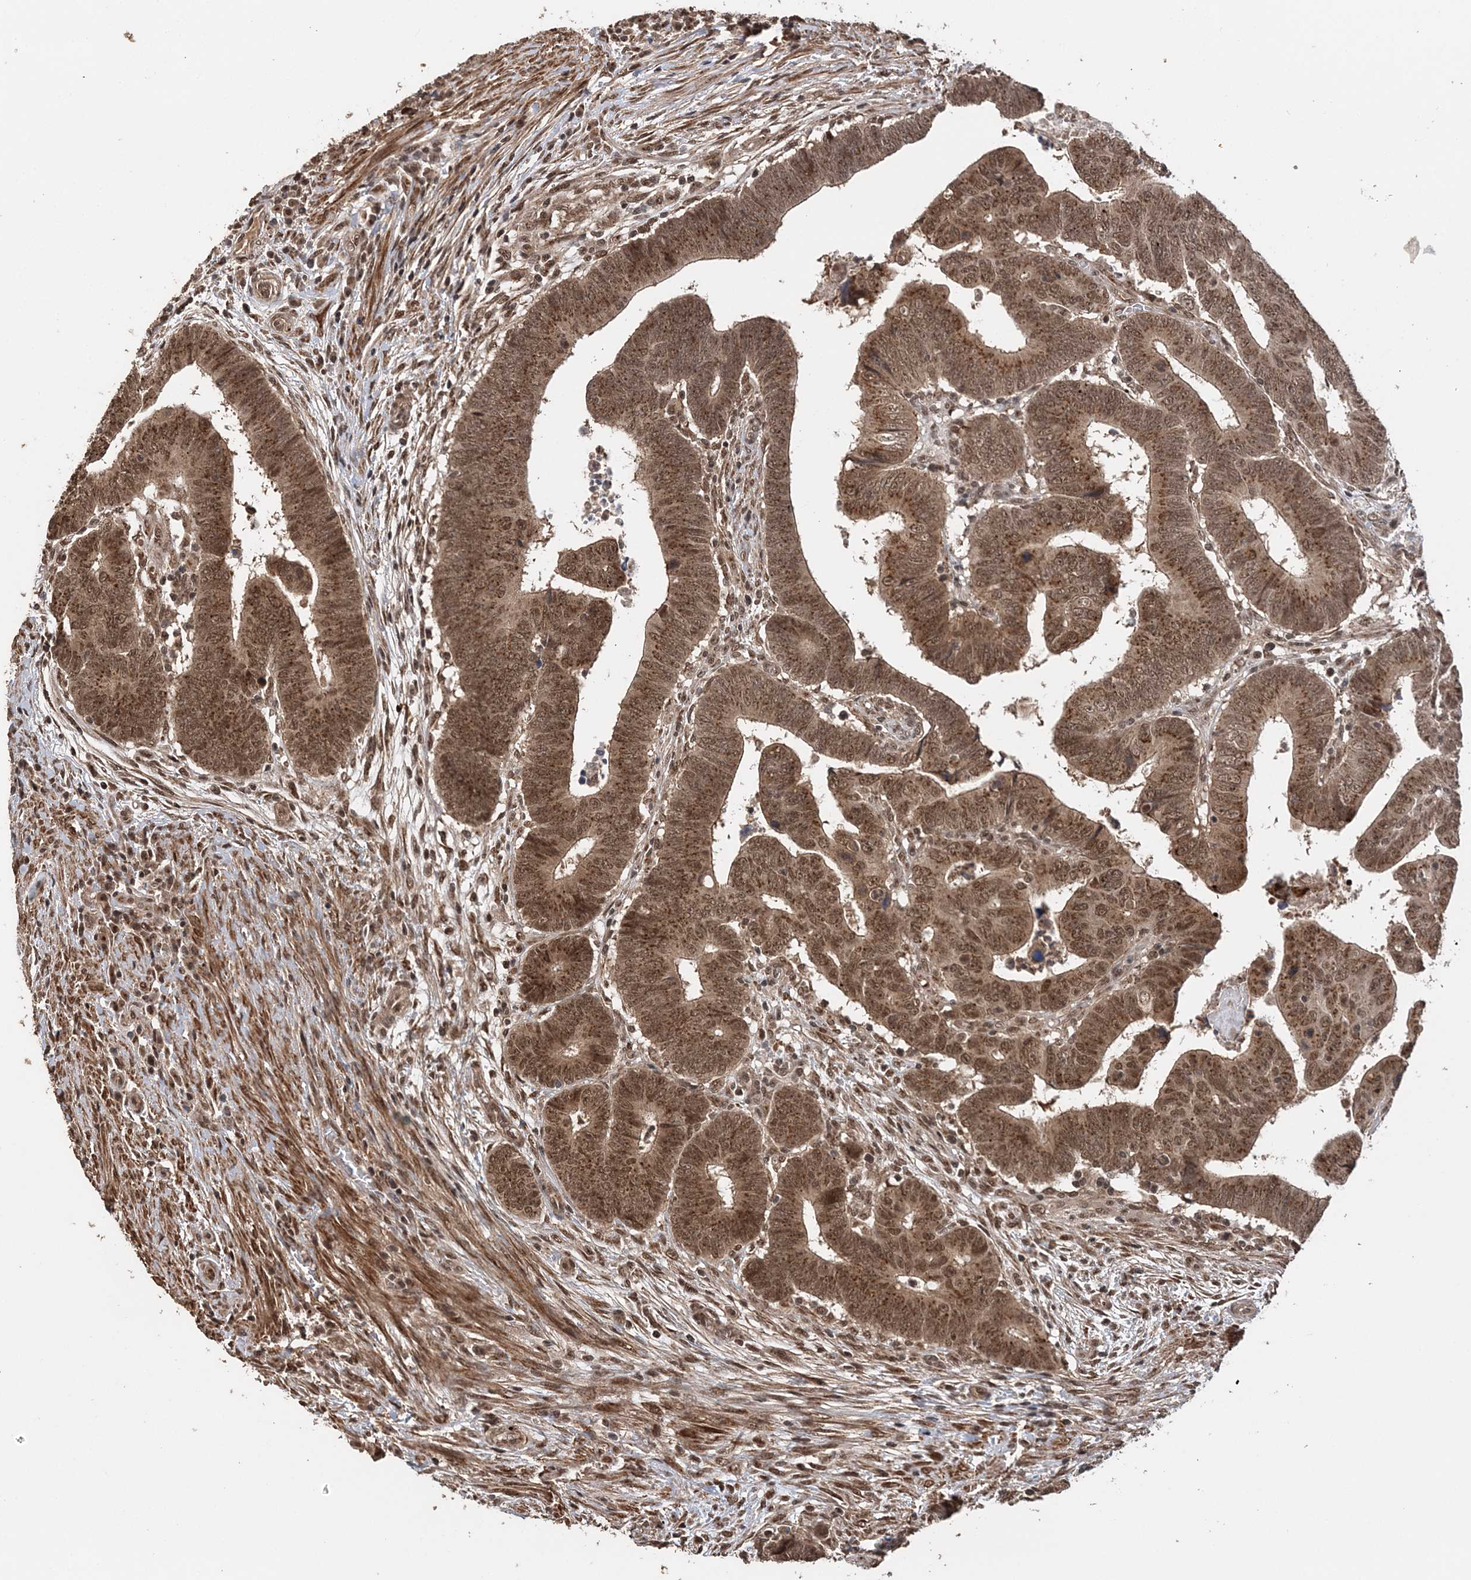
{"staining": {"intensity": "moderate", "quantity": ">75%", "location": "cytoplasmic/membranous,nuclear"}, "tissue": "colorectal cancer", "cell_type": "Tumor cells", "image_type": "cancer", "snomed": [{"axis": "morphology", "description": "Normal tissue, NOS"}, {"axis": "morphology", "description": "Adenocarcinoma, NOS"}, {"axis": "topography", "description": "Rectum"}], "caption": "Colorectal adenocarcinoma tissue exhibits moderate cytoplasmic/membranous and nuclear staining in approximately >75% of tumor cells, visualized by immunohistochemistry. The protein of interest is shown in brown color, while the nuclei are stained blue.", "gene": "TSHZ2", "patient": {"sex": "female", "age": 65}}